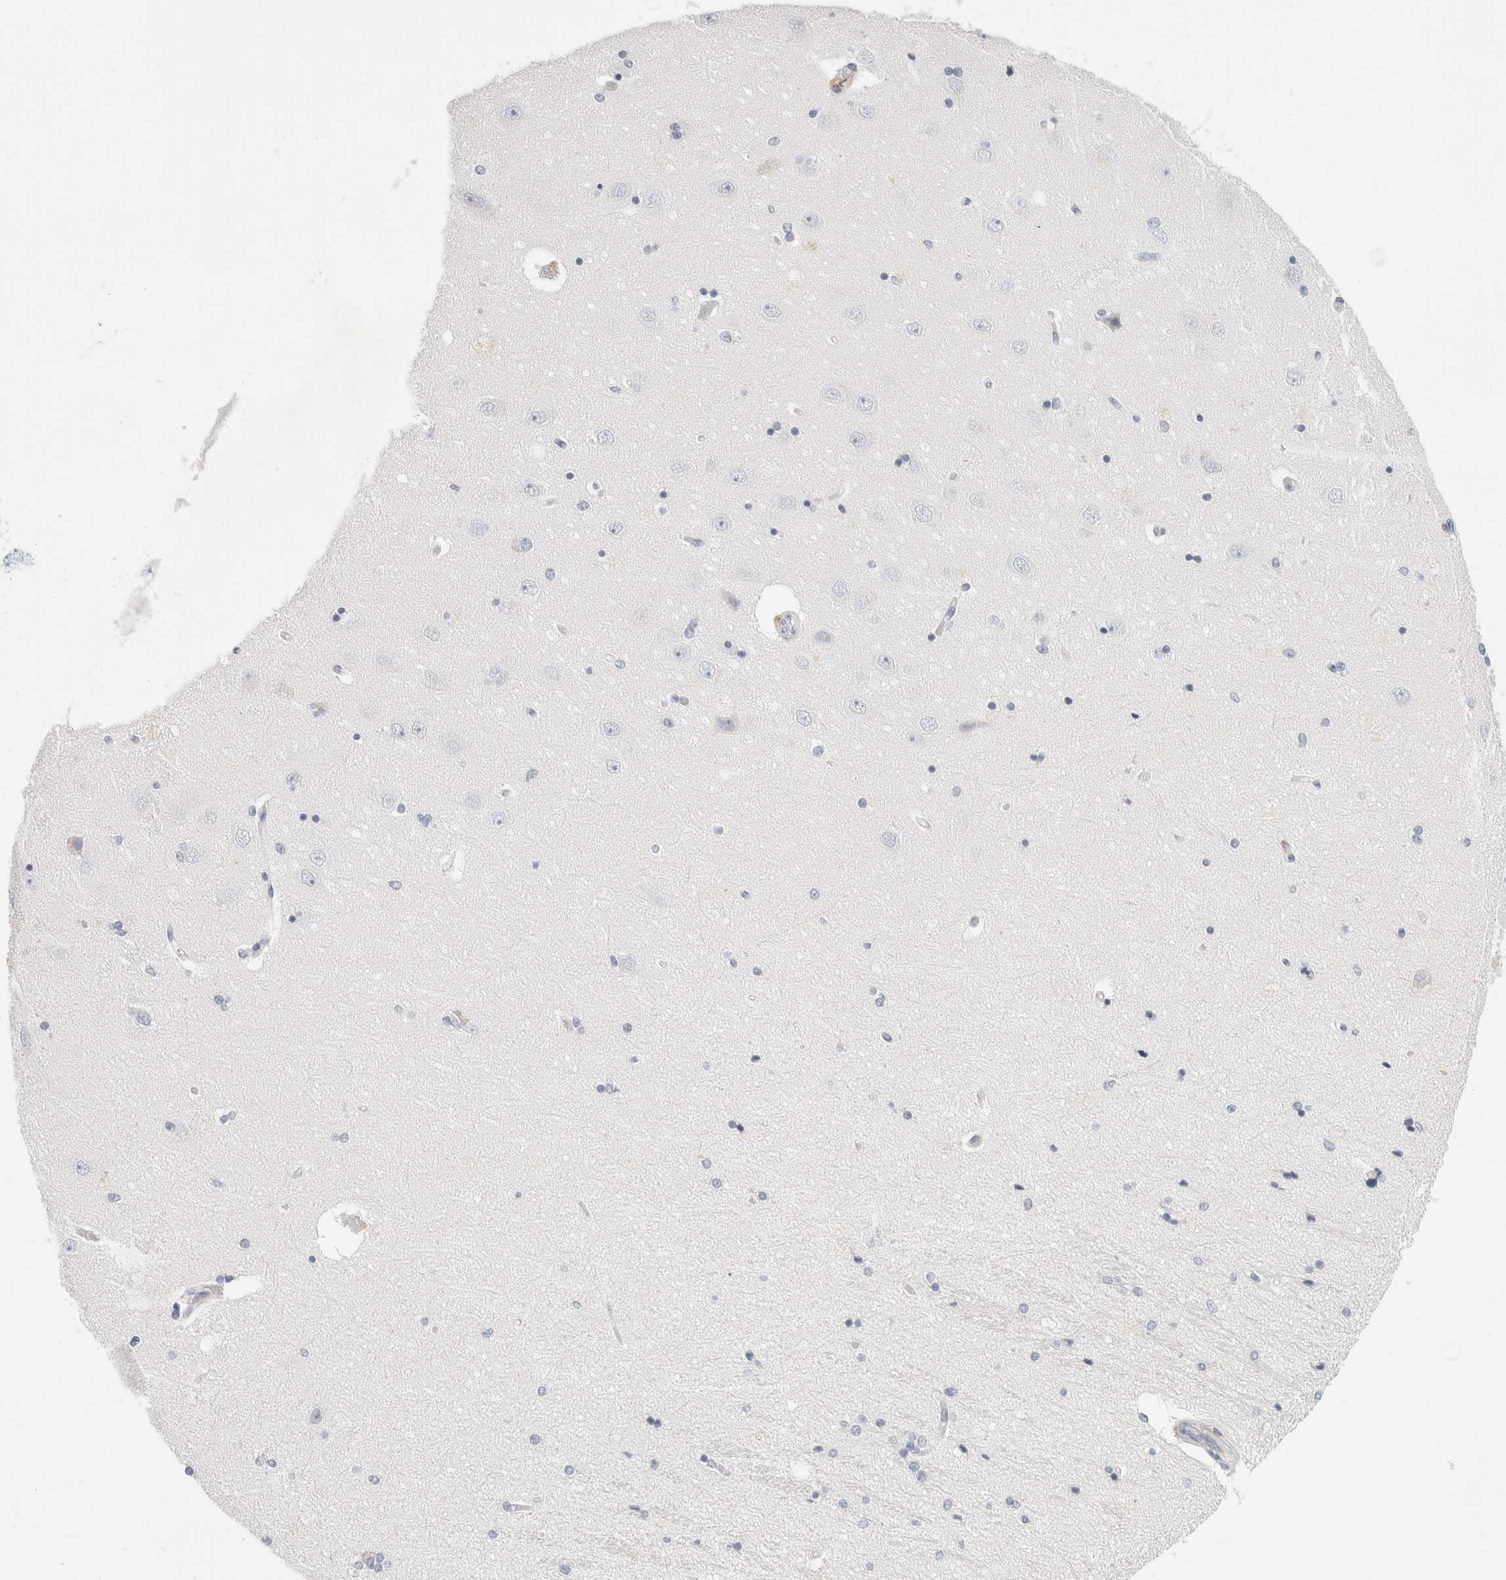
{"staining": {"intensity": "negative", "quantity": "none", "location": "none"}, "tissue": "hippocampus", "cell_type": "Glial cells", "image_type": "normal", "snomed": [{"axis": "morphology", "description": "Normal tissue, NOS"}, {"axis": "topography", "description": "Hippocampus"}], "caption": "High magnification brightfield microscopy of benign hippocampus stained with DAB (brown) and counterstained with hematoxylin (blue): glial cells show no significant staining. (Brightfield microscopy of DAB immunohistochemistry at high magnification).", "gene": "FGL2", "patient": {"sex": "female", "age": 54}}